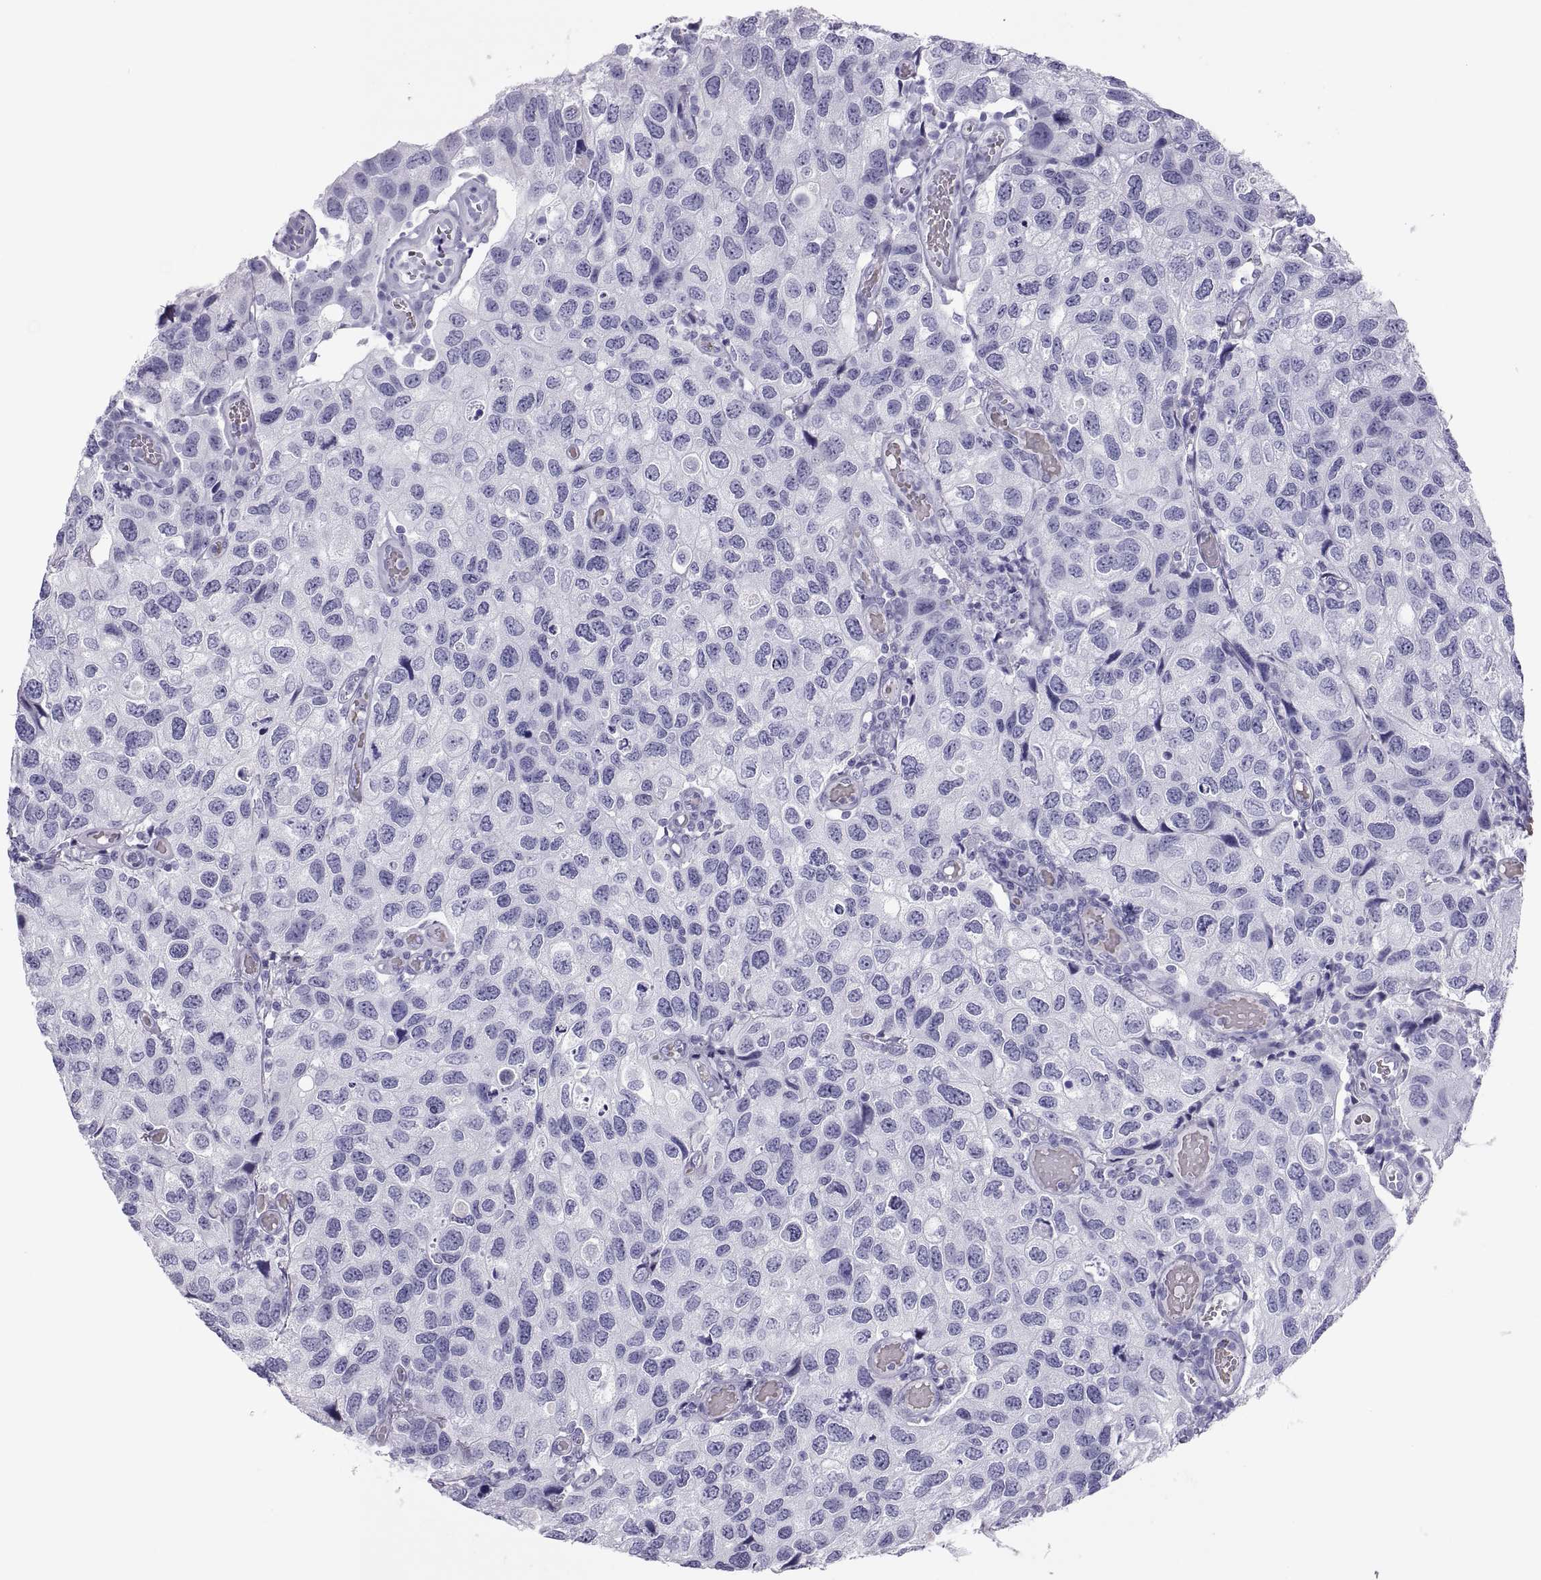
{"staining": {"intensity": "negative", "quantity": "none", "location": "none"}, "tissue": "urothelial cancer", "cell_type": "Tumor cells", "image_type": "cancer", "snomed": [{"axis": "morphology", "description": "Urothelial carcinoma, High grade"}, {"axis": "topography", "description": "Urinary bladder"}], "caption": "Photomicrograph shows no protein expression in tumor cells of high-grade urothelial carcinoma tissue. (DAB (3,3'-diaminobenzidine) immunohistochemistry visualized using brightfield microscopy, high magnification).", "gene": "SEMG1", "patient": {"sex": "male", "age": 79}}